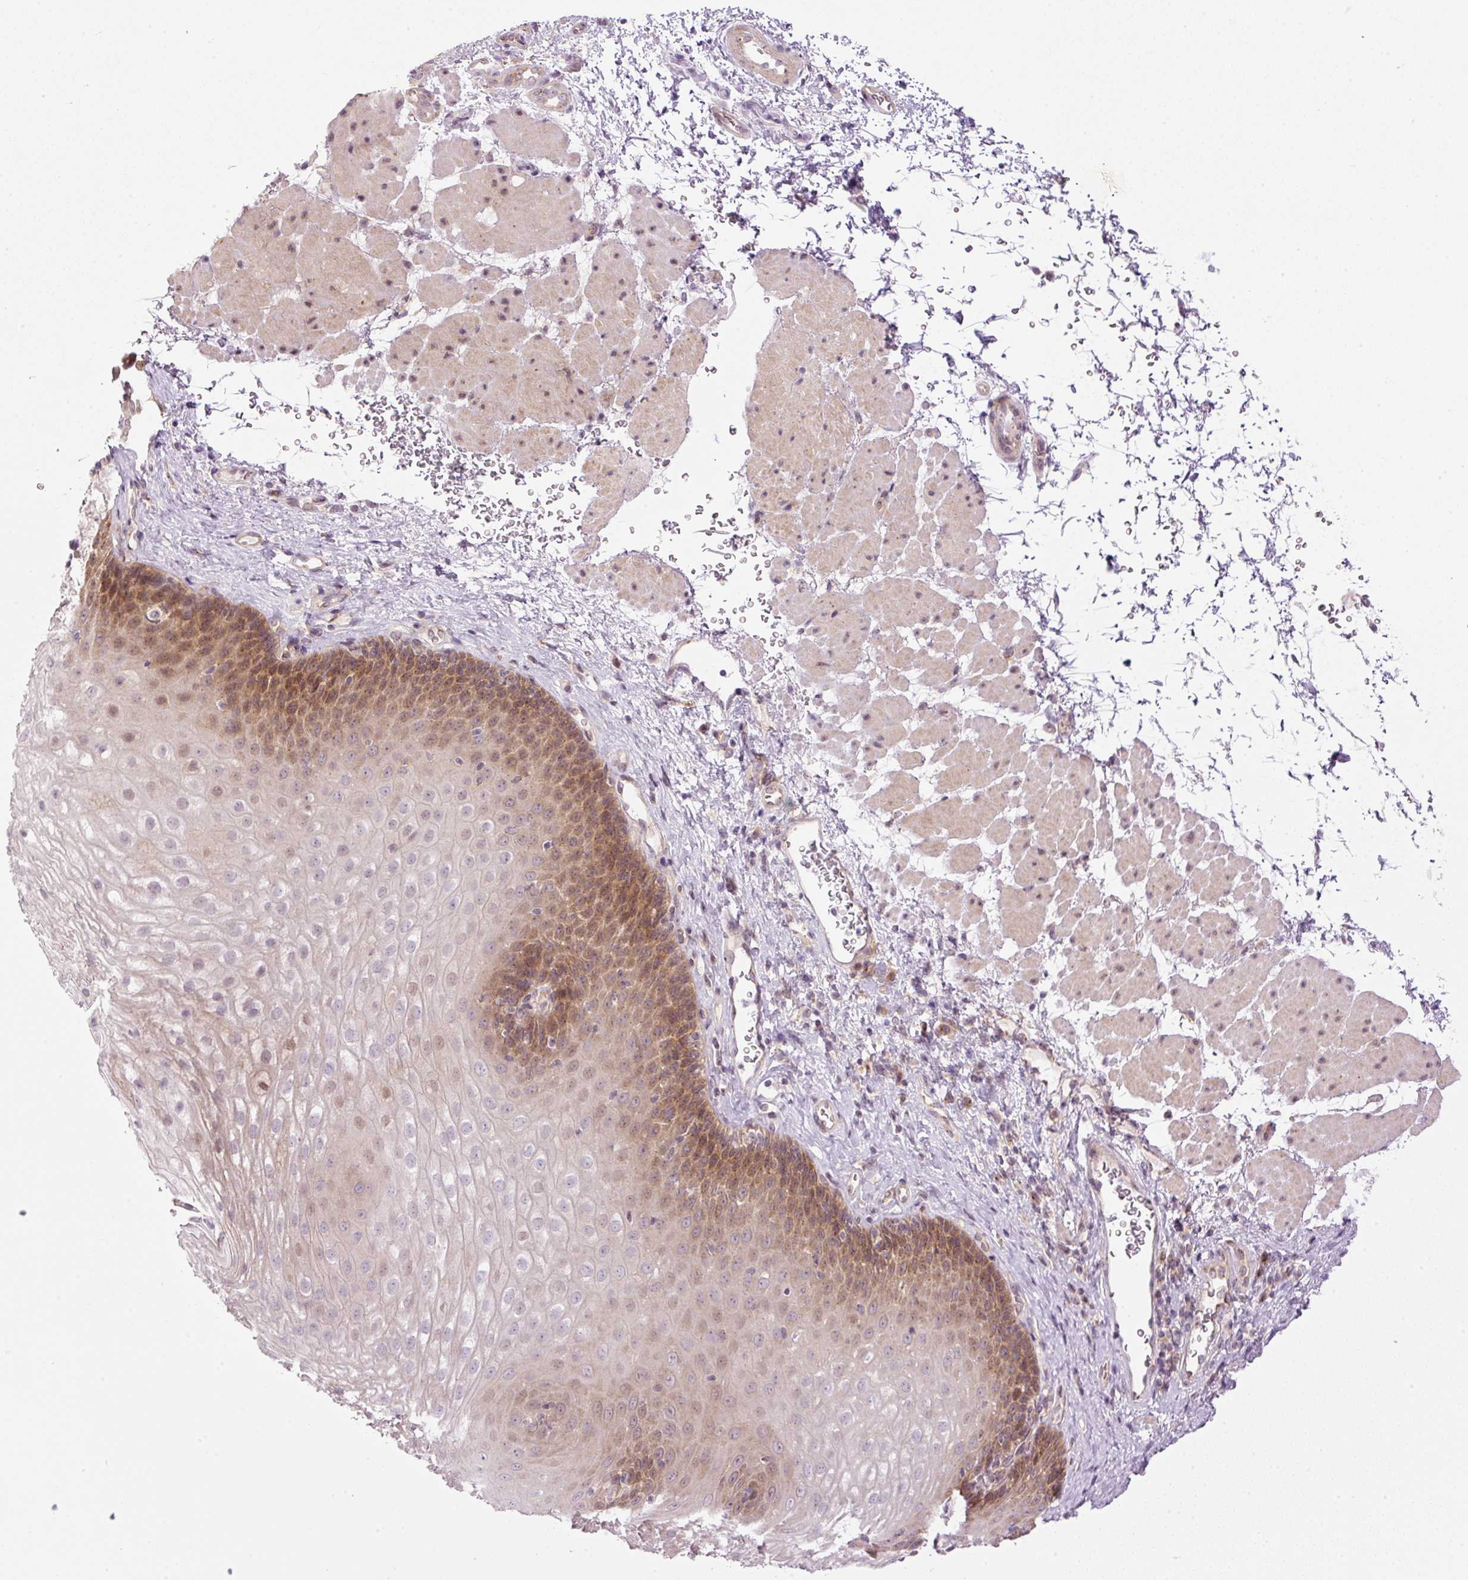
{"staining": {"intensity": "moderate", "quantity": ">75%", "location": "cytoplasmic/membranous,nuclear"}, "tissue": "esophagus", "cell_type": "Squamous epithelial cells", "image_type": "normal", "snomed": [{"axis": "morphology", "description": "Normal tissue, NOS"}, {"axis": "topography", "description": "Esophagus"}], "caption": "Immunohistochemistry (IHC) histopathology image of normal human esophagus stained for a protein (brown), which exhibits medium levels of moderate cytoplasmic/membranous,nuclear staining in approximately >75% of squamous epithelial cells.", "gene": "MZT2A", "patient": {"sex": "female", "age": 66}}